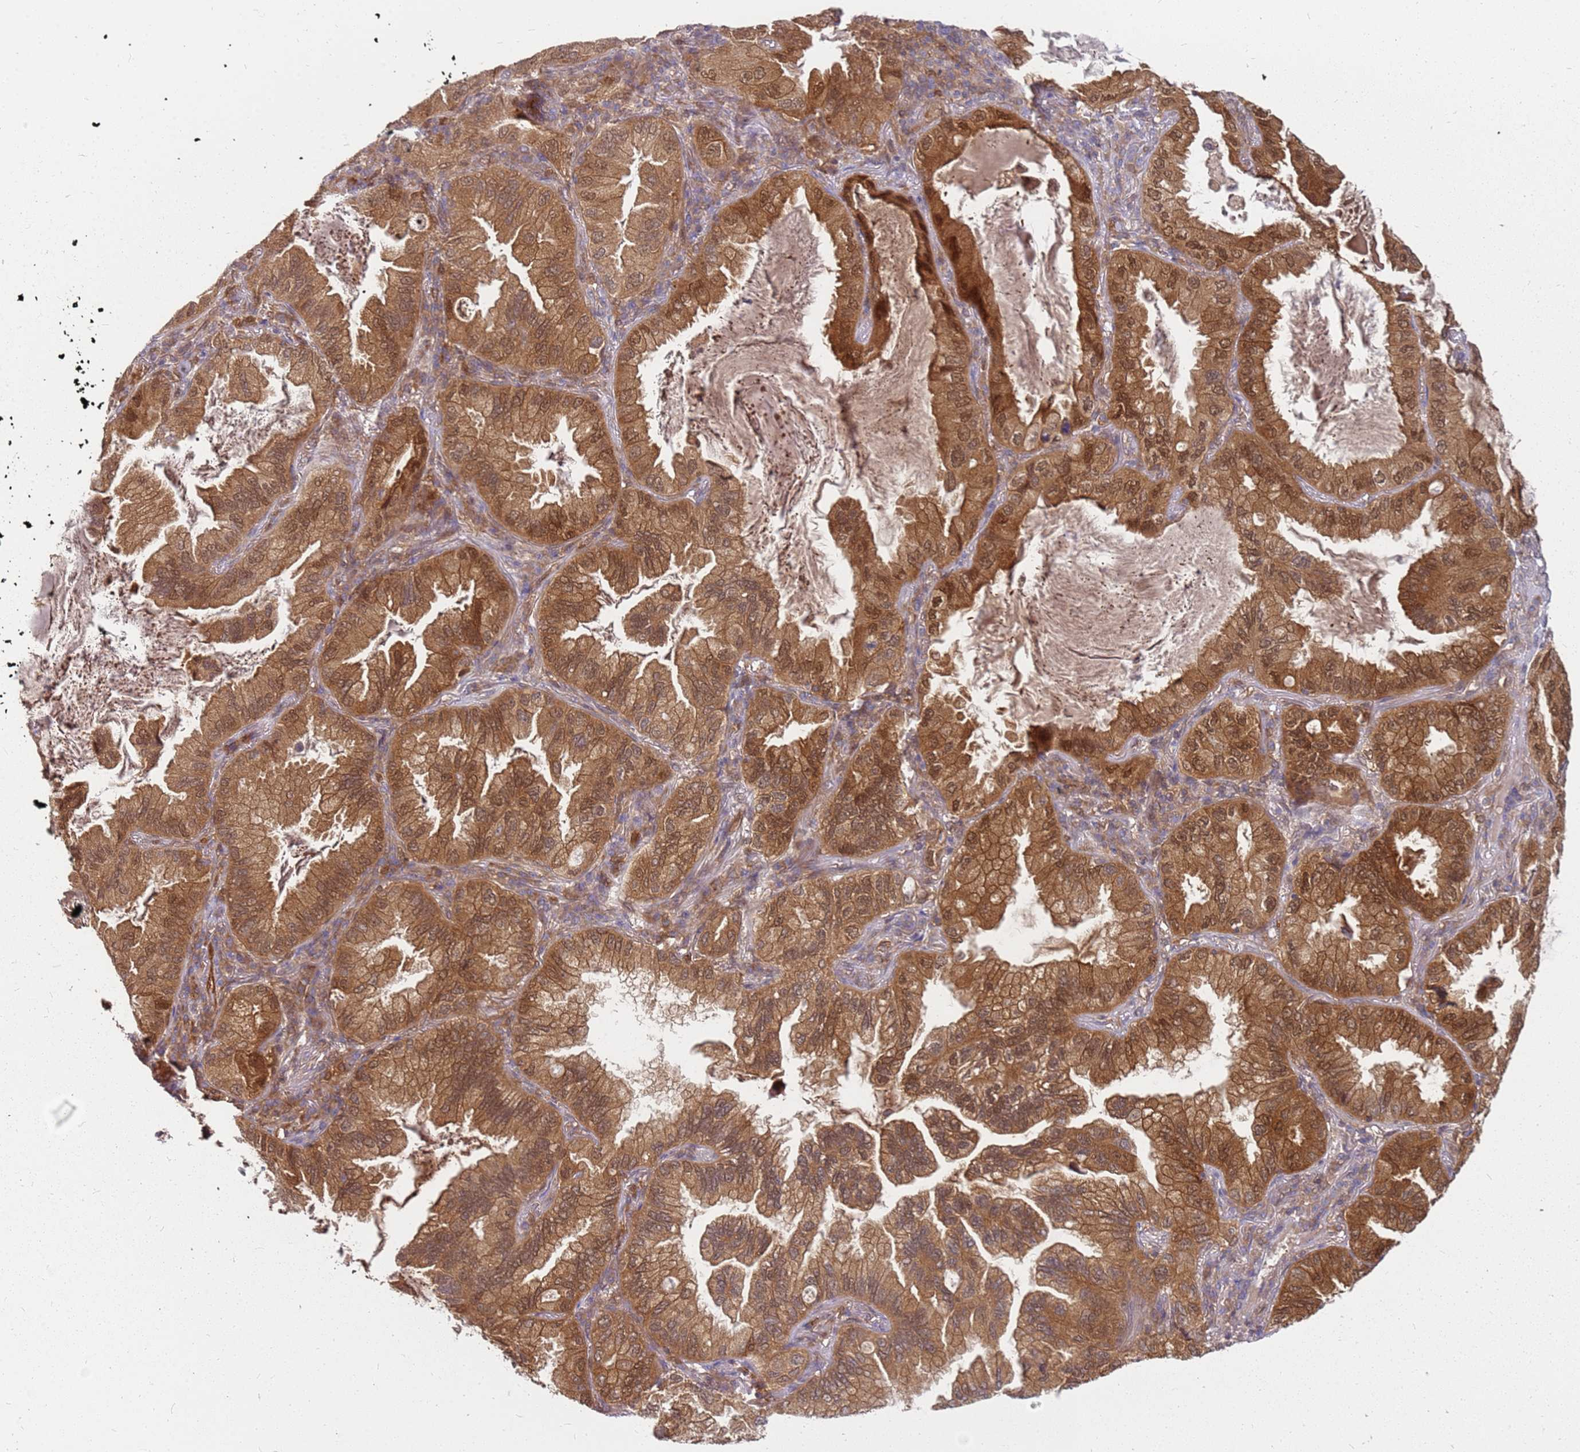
{"staining": {"intensity": "strong", "quantity": ">75%", "location": "cytoplasmic/membranous,nuclear"}, "tissue": "lung cancer", "cell_type": "Tumor cells", "image_type": "cancer", "snomed": [{"axis": "morphology", "description": "Adenocarcinoma, NOS"}, {"axis": "topography", "description": "Lung"}], "caption": "IHC photomicrograph of neoplastic tissue: human lung cancer (adenocarcinoma) stained using immunohistochemistry shows high levels of strong protein expression localized specifically in the cytoplasmic/membranous and nuclear of tumor cells, appearing as a cytoplasmic/membranous and nuclear brown color.", "gene": "NUDT14", "patient": {"sex": "female", "age": 69}}